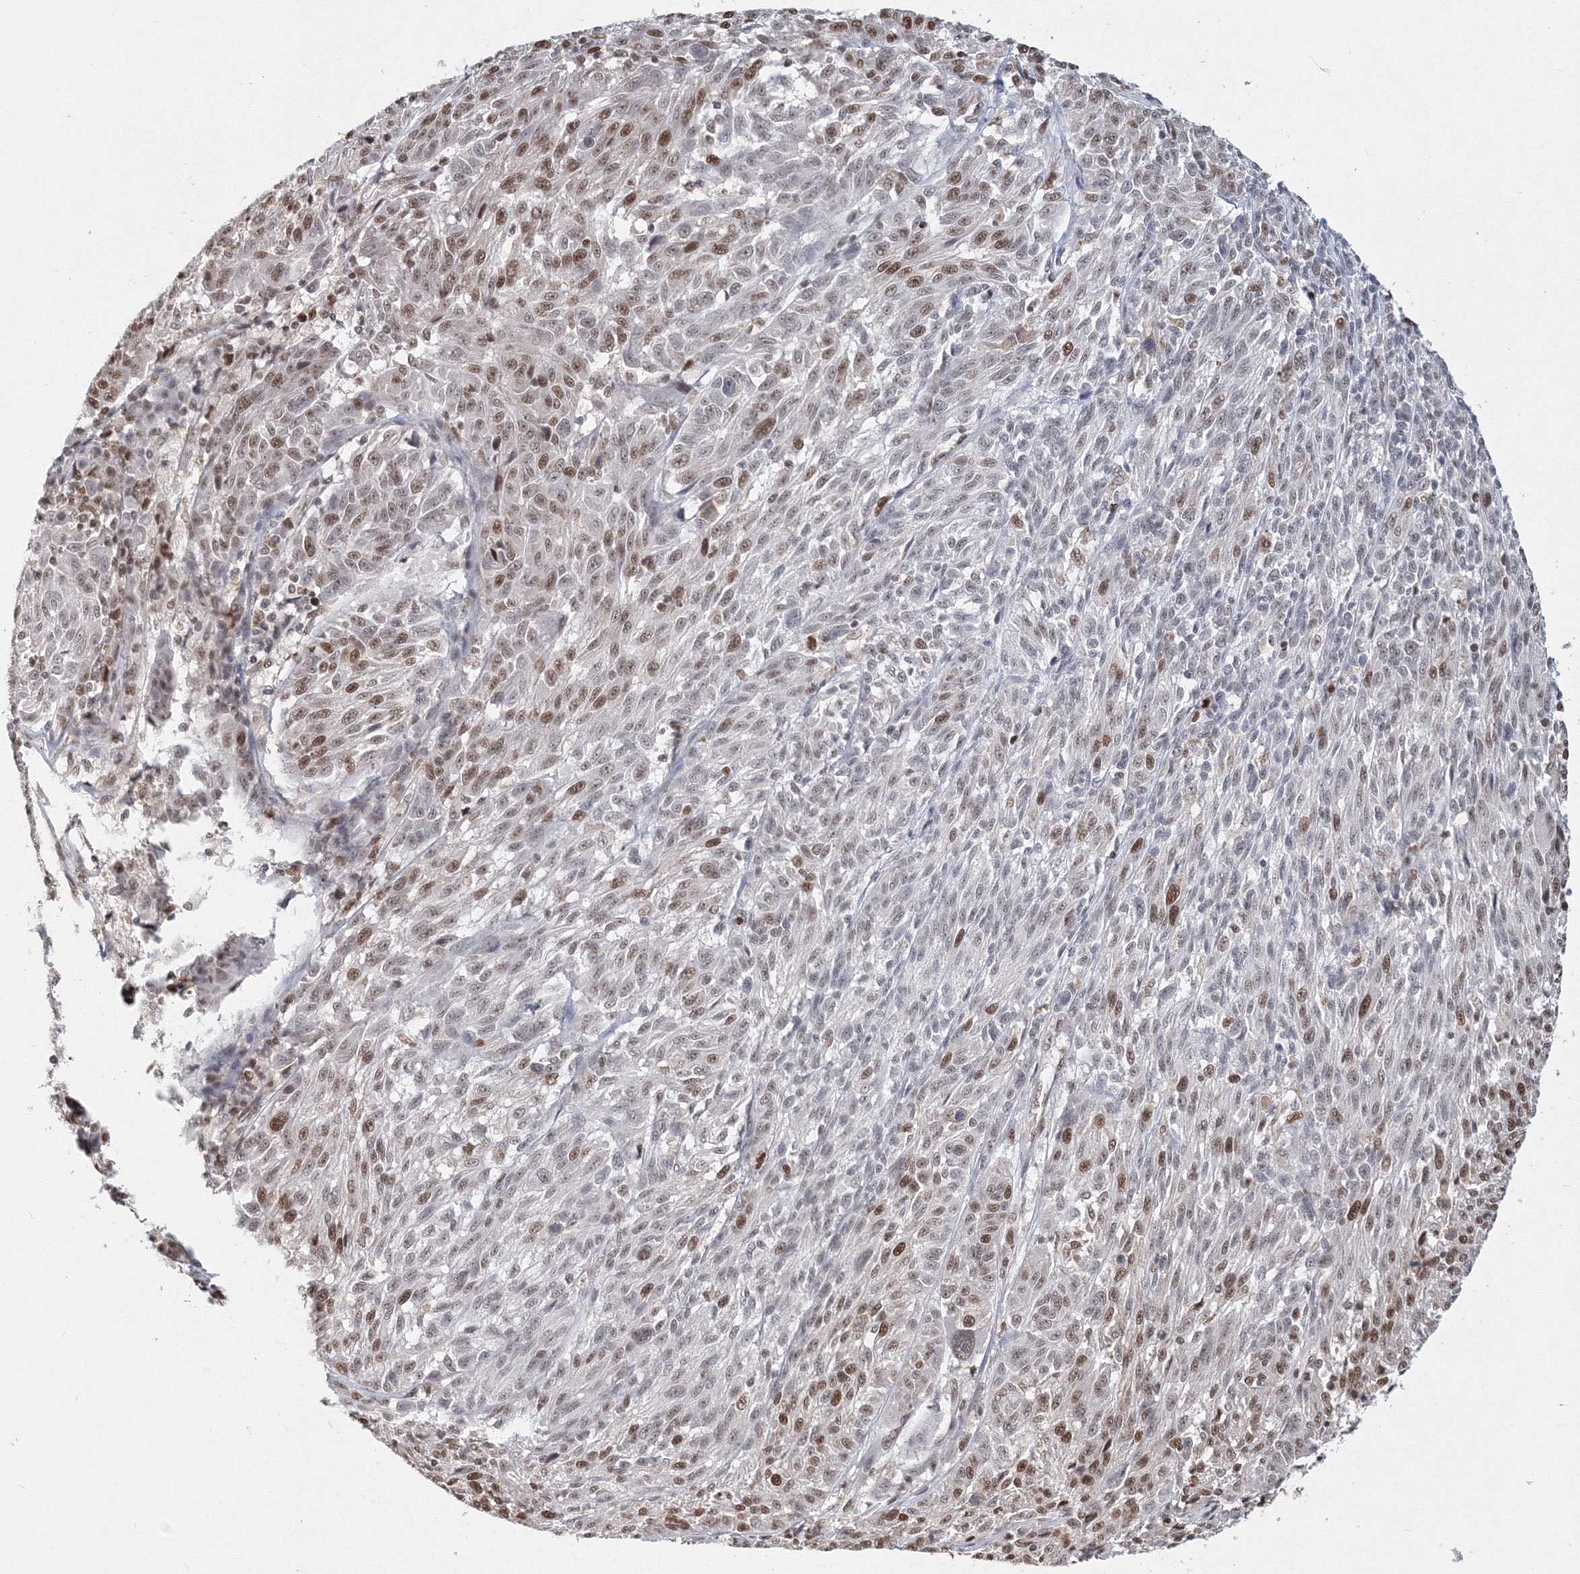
{"staining": {"intensity": "moderate", "quantity": "25%-75%", "location": "nuclear"}, "tissue": "melanoma", "cell_type": "Tumor cells", "image_type": "cancer", "snomed": [{"axis": "morphology", "description": "Malignant melanoma, NOS"}, {"axis": "topography", "description": "Skin"}], "caption": "Moderate nuclear positivity is present in about 25%-75% of tumor cells in malignant melanoma.", "gene": "IWS1", "patient": {"sex": "male", "age": 53}}